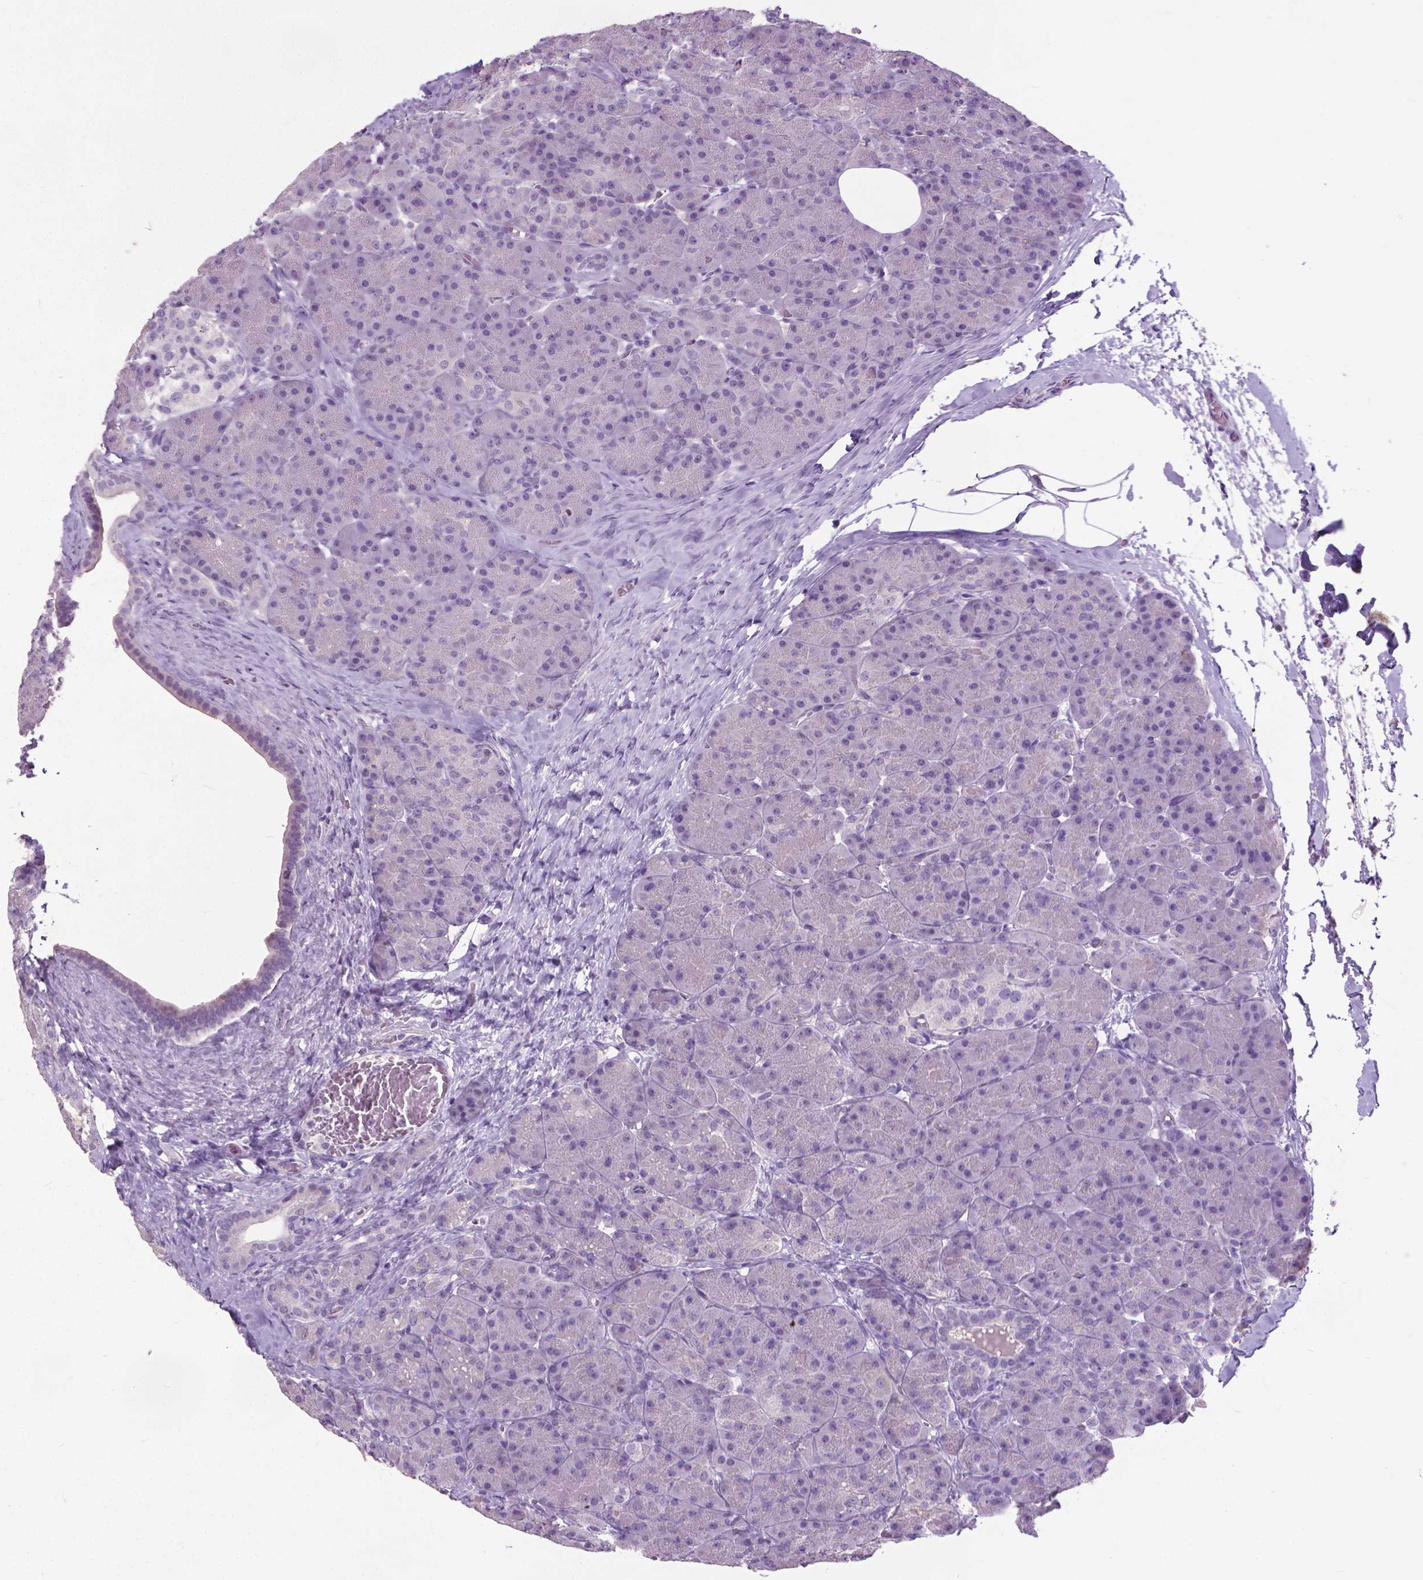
{"staining": {"intensity": "negative", "quantity": "none", "location": "none"}, "tissue": "pancreas", "cell_type": "Exocrine glandular cells", "image_type": "normal", "snomed": [{"axis": "morphology", "description": "Normal tissue, NOS"}, {"axis": "topography", "description": "Pancreas"}], "caption": "High power microscopy micrograph of an IHC micrograph of benign pancreas, revealing no significant expression in exocrine glandular cells.", "gene": "KRT5", "patient": {"sex": "male", "age": 57}}